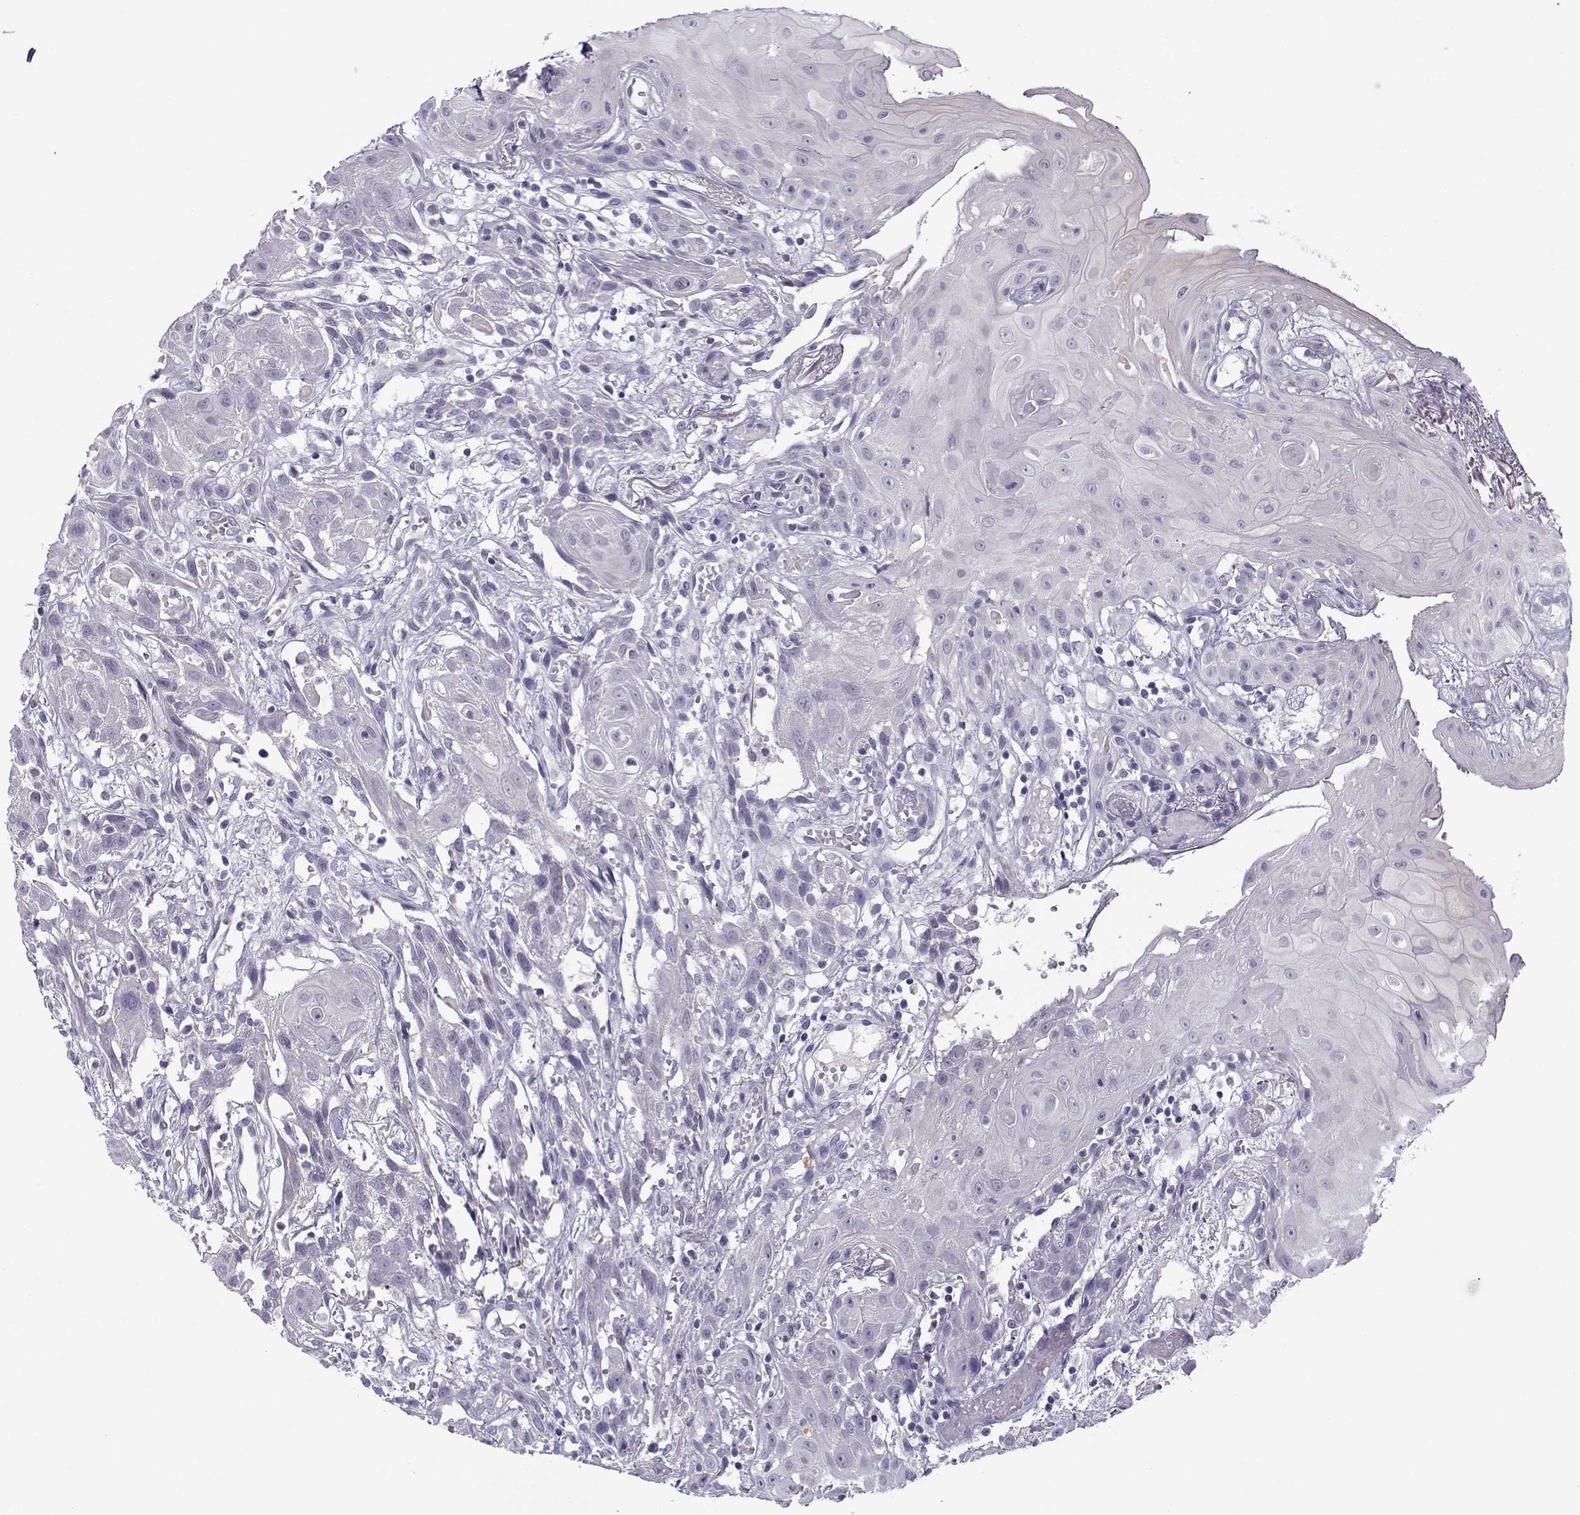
{"staining": {"intensity": "negative", "quantity": "none", "location": "none"}, "tissue": "head and neck cancer", "cell_type": "Tumor cells", "image_type": "cancer", "snomed": [{"axis": "morphology", "description": "Normal tissue, NOS"}, {"axis": "morphology", "description": "Squamous cell carcinoma, NOS"}, {"axis": "topography", "description": "Oral tissue"}, {"axis": "topography", "description": "Salivary gland"}, {"axis": "topography", "description": "Head-Neck"}], "caption": "Immunohistochemistry of head and neck squamous cell carcinoma displays no expression in tumor cells. The staining was performed using DAB to visualize the protein expression in brown, while the nuclei were stained in blue with hematoxylin (Magnification: 20x).", "gene": "CFAP77", "patient": {"sex": "female", "age": 62}}